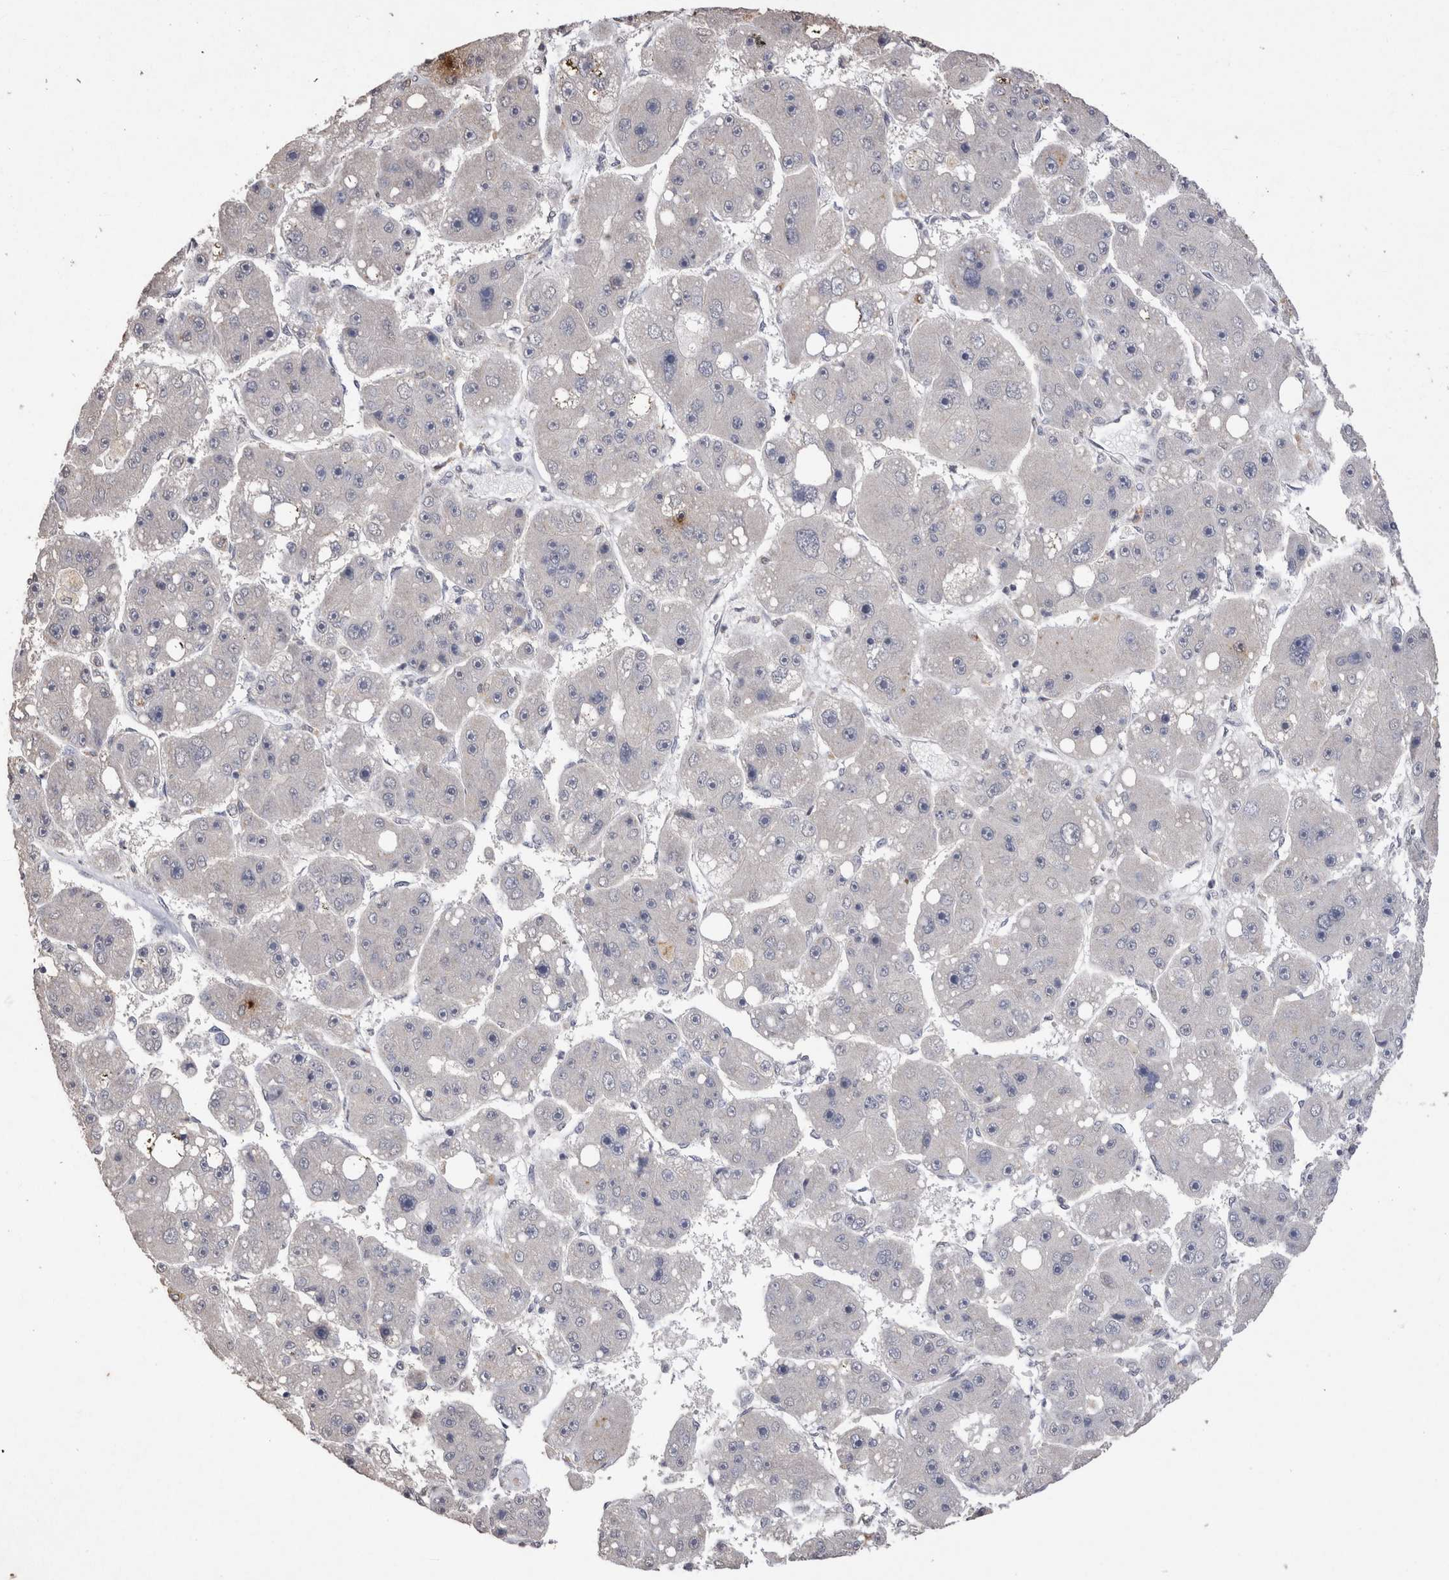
{"staining": {"intensity": "negative", "quantity": "none", "location": "none"}, "tissue": "liver cancer", "cell_type": "Tumor cells", "image_type": "cancer", "snomed": [{"axis": "morphology", "description": "Carcinoma, Hepatocellular, NOS"}, {"axis": "topography", "description": "Liver"}], "caption": "High magnification brightfield microscopy of liver cancer (hepatocellular carcinoma) stained with DAB (3,3'-diaminobenzidine) (brown) and counterstained with hematoxylin (blue): tumor cells show no significant staining. Nuclei are stained in blue.", "gene": "CDH6", "patient": {"sex": "female", "age": 61}}